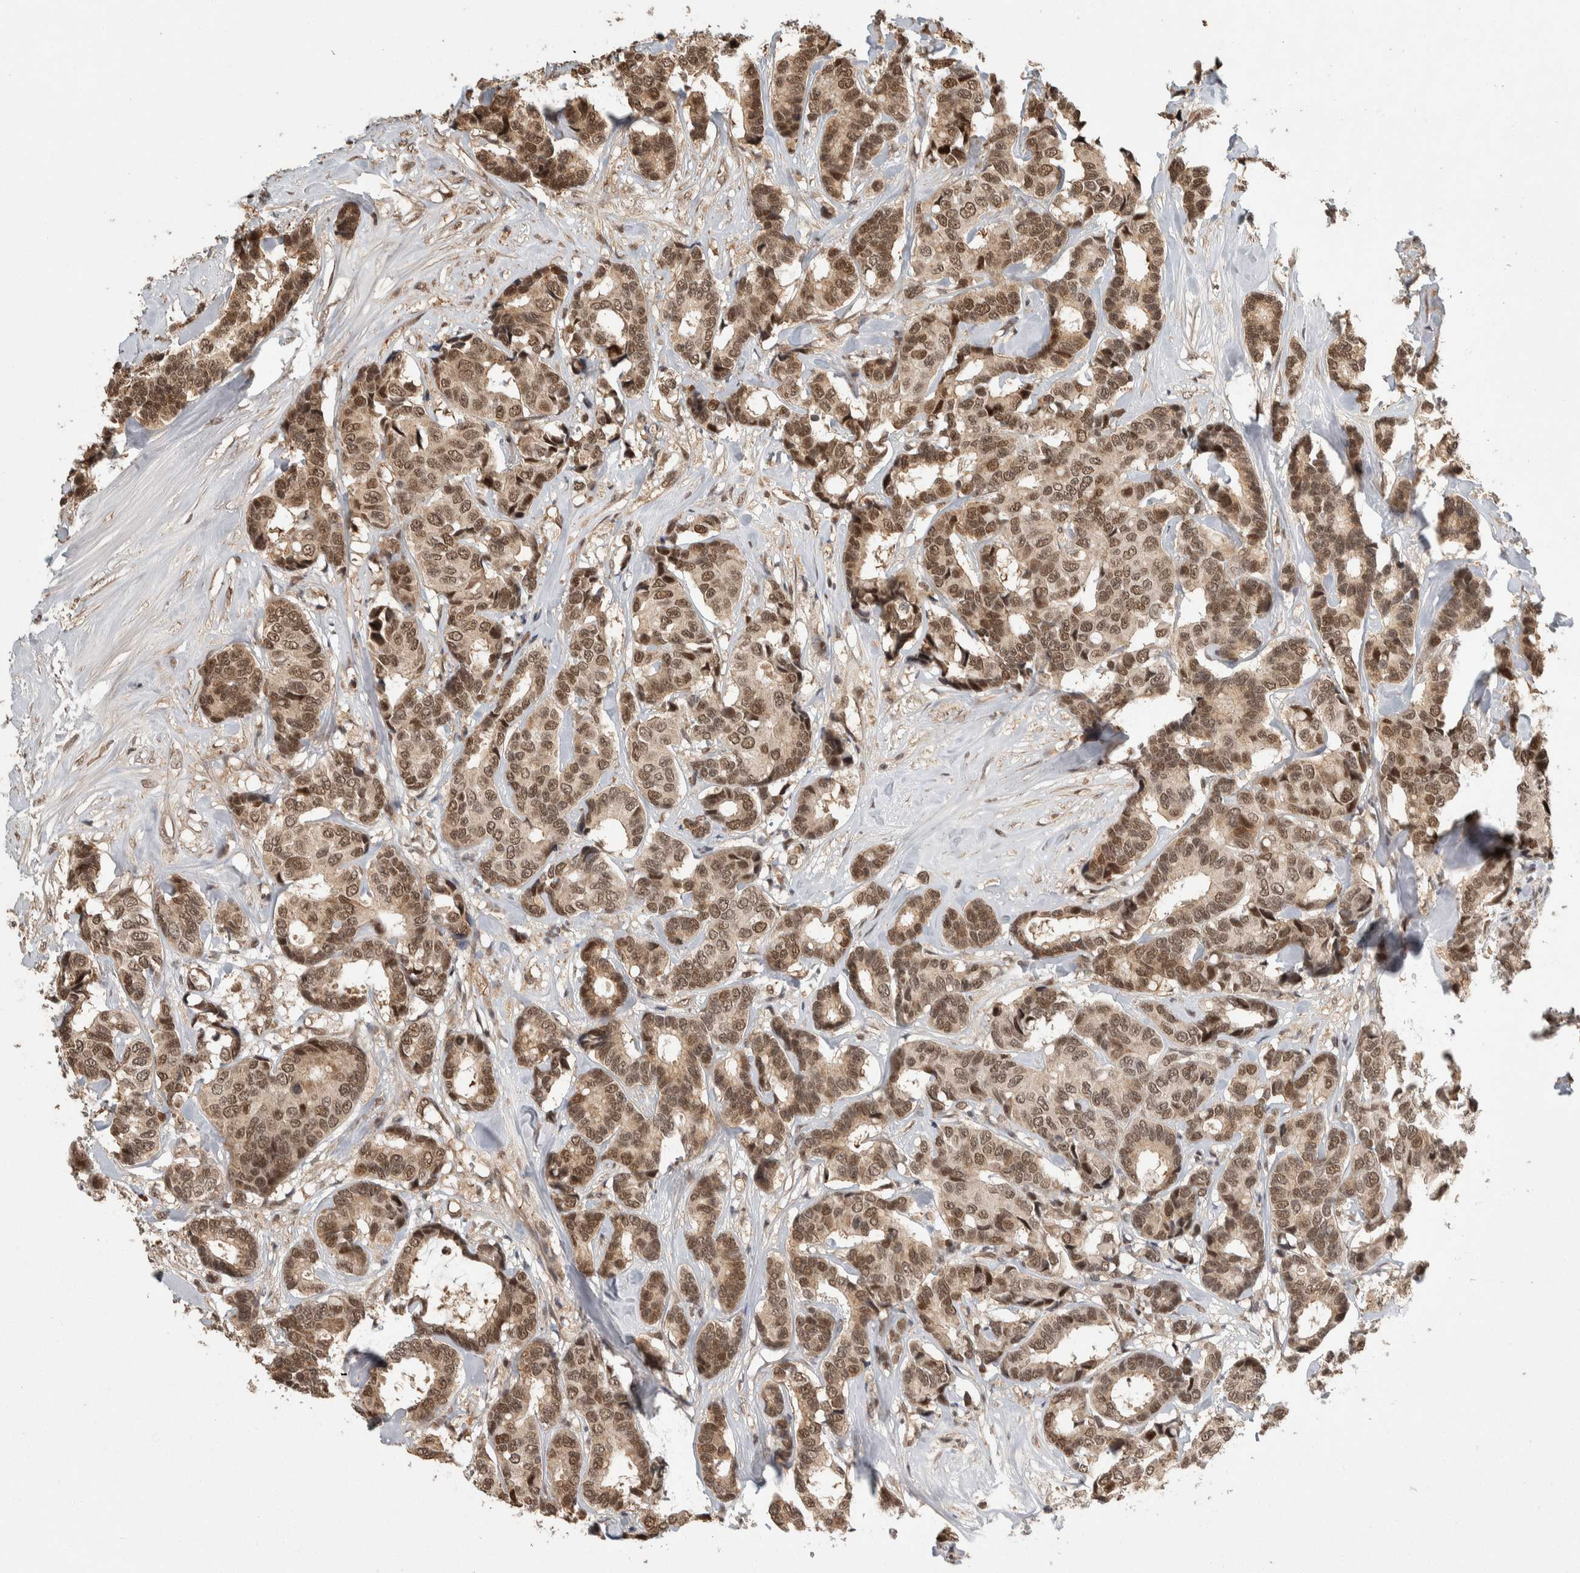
{"staining": {"intensity": "moderate", "quantity": ">75%", "location": "cytoplasmic/membranous,nuclear"}, "tissue": "breast cancer", "cell_type": "Tumor cells", "image_type": "cancer", "snomed": [{"axis": "morphology", "description": "Duct carcinoma"}, {"axis": "topography", "description": "Breast"}], "caption": "Brown immunohistochemical staining in breast cancer (intraductal carcinoma) demonstrates moderate cytoplasmic/membranous and nuclear staining in approximately >75% of tumor cells. (brown staining indicates protein expression, while blue staining denotes nuclei).", "gene": "ZNF592", "patient": {"sex": "female", "age": 87}}